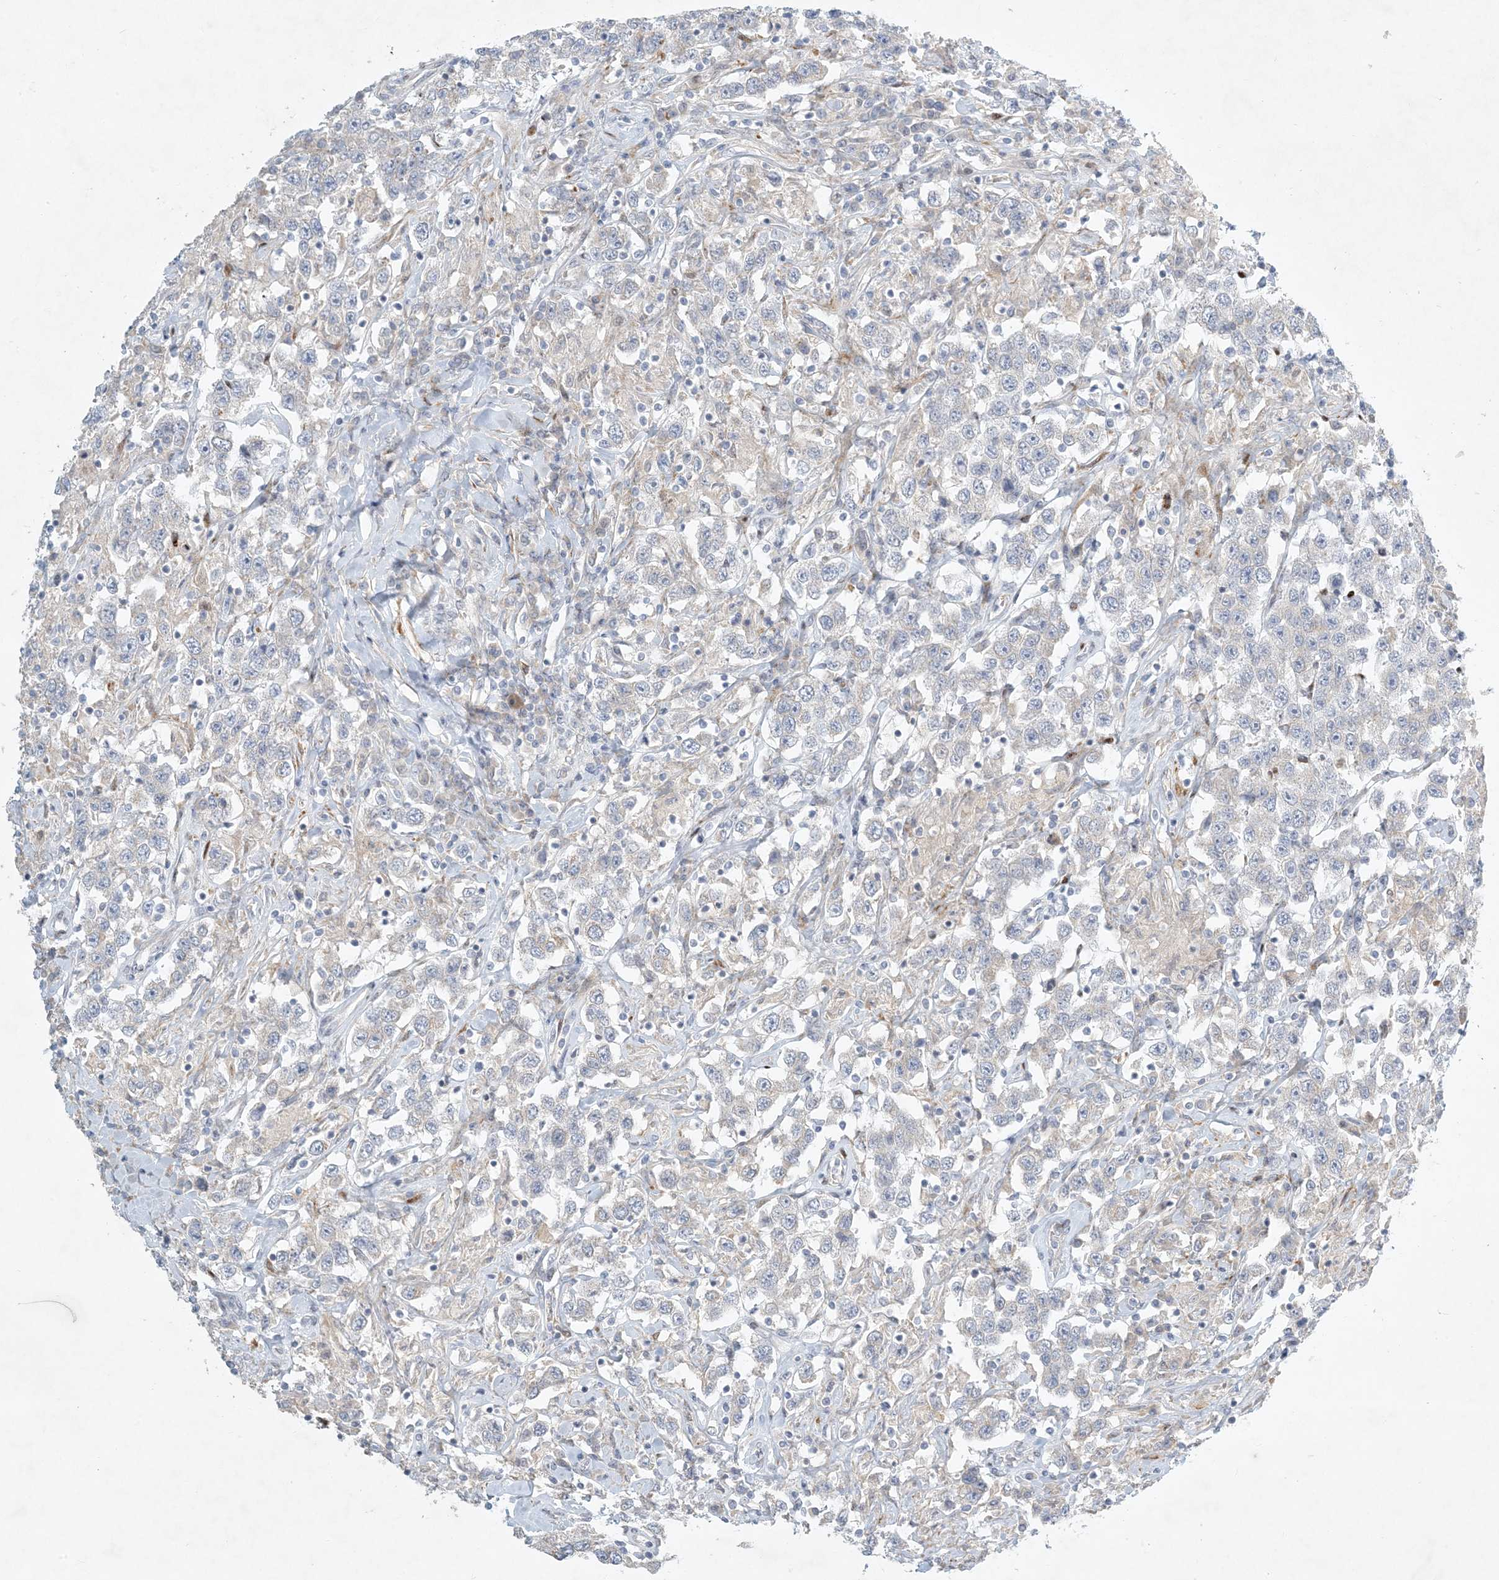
{"staining": {"intensity": "negative", "quantity": "none", "location": "none"}, "tissue": "testis cancer", "cell_type": "Tumor cells", "image_type": "cancer", "snomed": [{"axis": "morphology", "description": "Seminoma, NOS"}, {"axis": "topography", "description": "Testis"}], "caption": "Immunohistochemistry (IHC) image of neoplastic tissue: human testis cancer stained with DAB (3,3'-diaminobenzidine) demonstrates no significant protein expression in tumor cells.", "gene": "ZNF385D", "patient": {"sex": "male", "age": 41}}